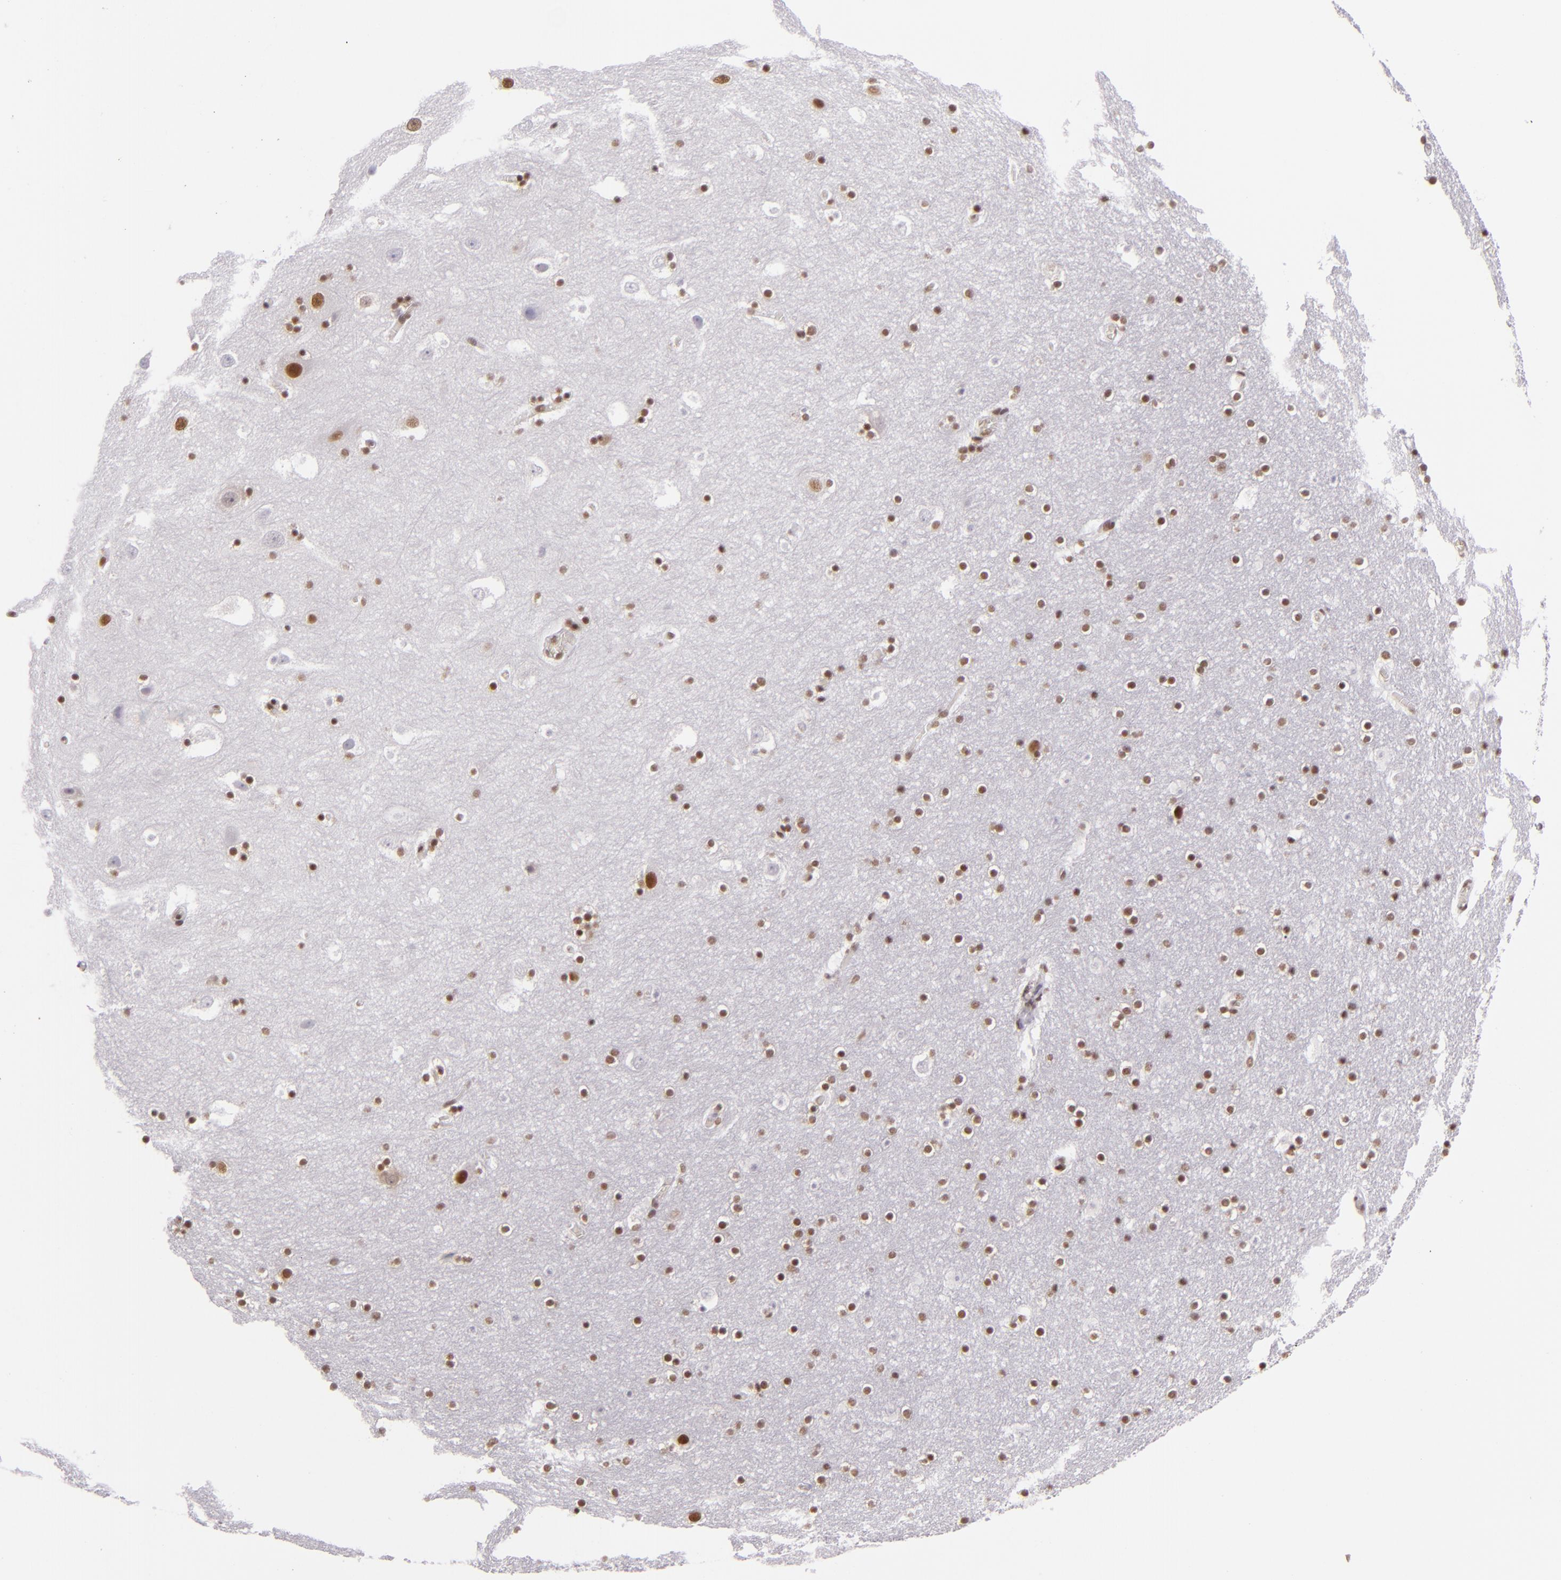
{"staining": {"intensity": "weak", "quantity": ">75%", "location": "nuclear"}, "tissue": "hippocampus", "cell_type": "Glial cells", "image_type": "normal", "snomed": [{"axis": "morphology", "description": "Normal tissue, NOS"}, {"axis": "topography", "description": "Hippocampus"}], "caption": "Protein staining of unremarkable hippocampus demonstrates weak nuclear expression in approximately >75% of glial cells.", "gene": "BRD8", "patient": {"sex": "male", "age": 45}}